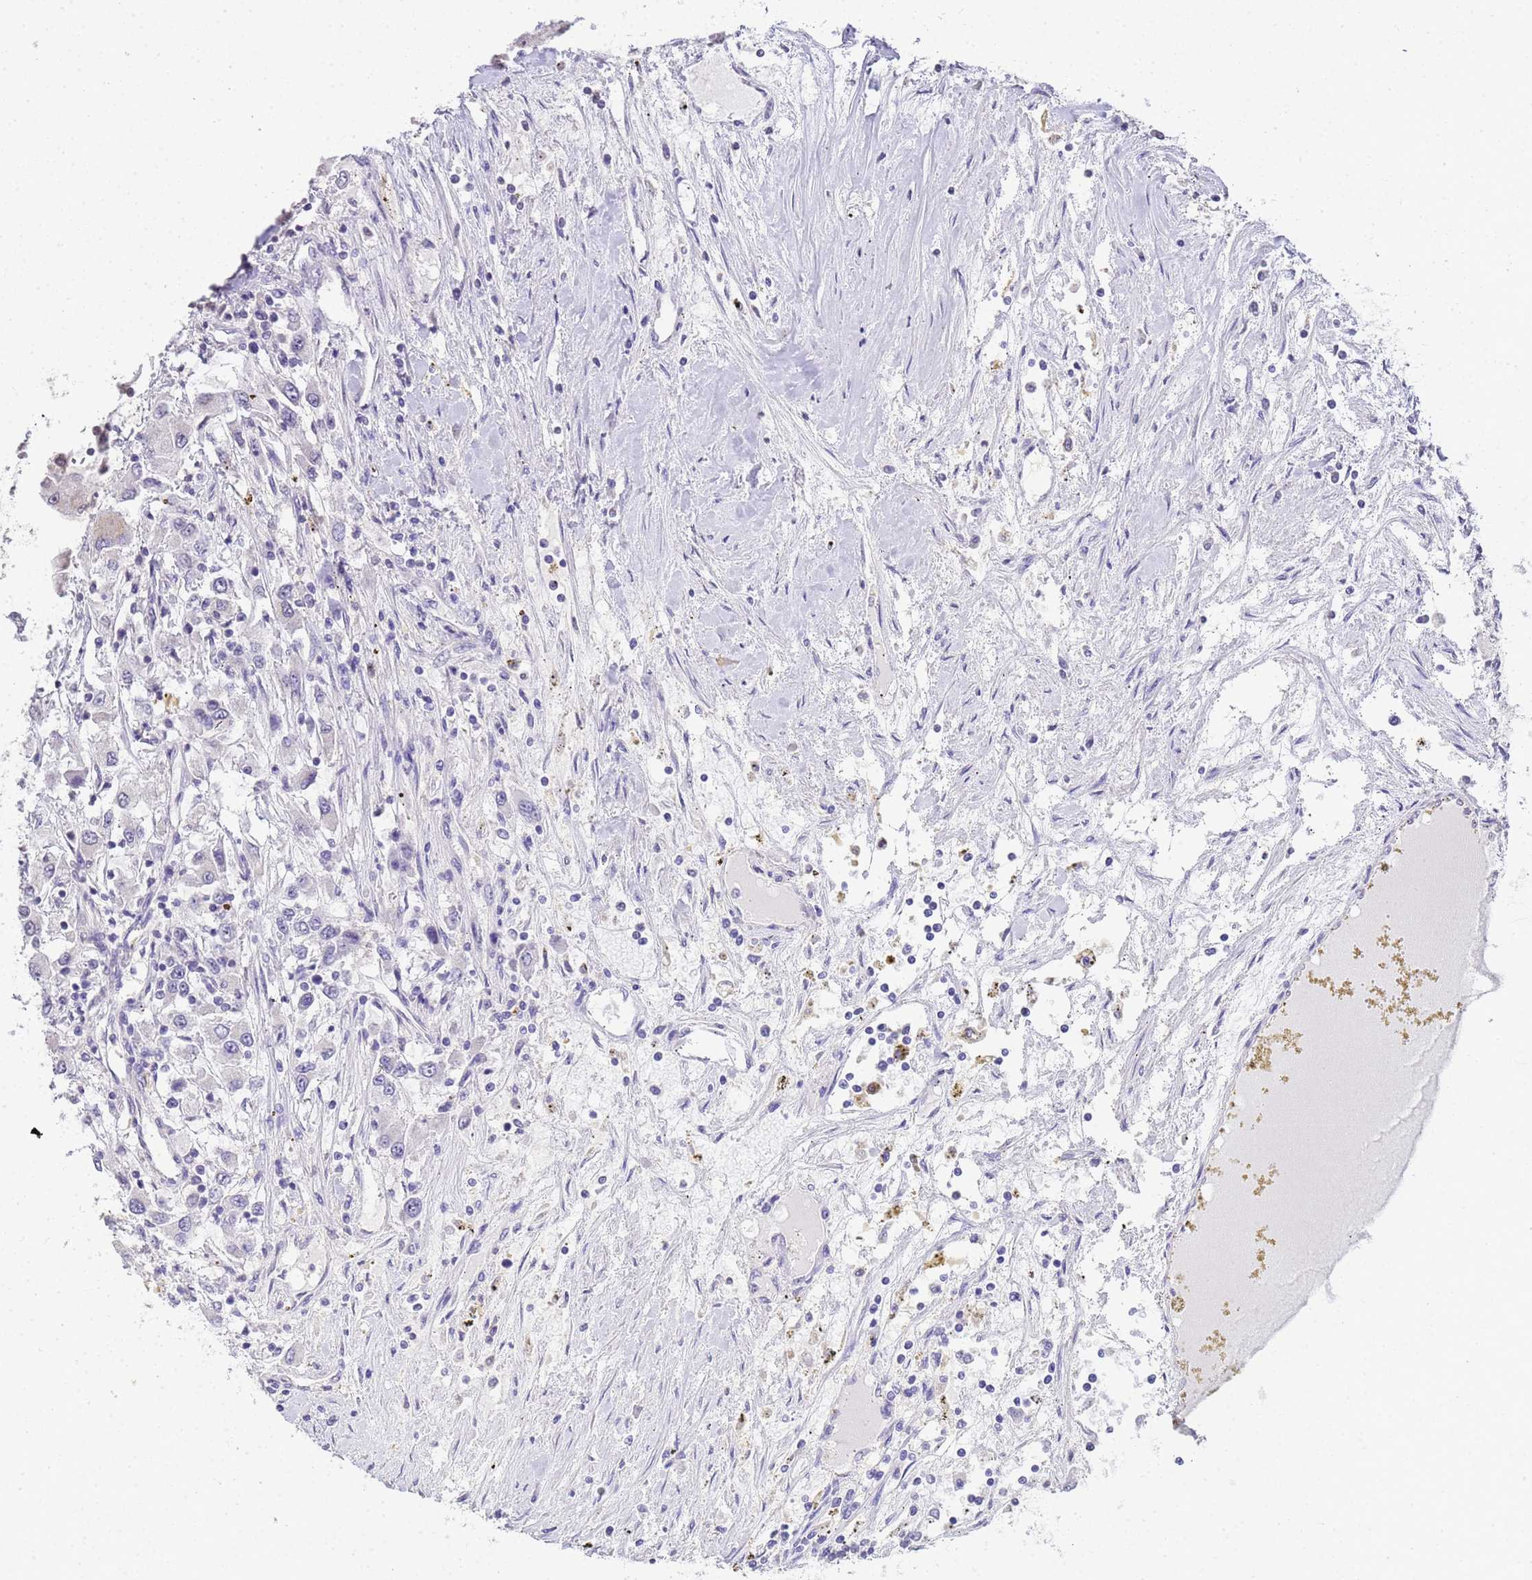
{"staining": {"intensity": "negative", "quantity": "none", "location": "none"}, "tissue": "renal cancer", "cell_type": "Tumor cells", "image_type": "cancer", "snomed": [{"axis": "morphology", "description": "Adenocarcinoma, NOS"}, {"axis": "topography", "description": "Kidney"}], "caption": "Image shows no significant protein expression in tumor cells of renal cancer (adenocarcinoma). (DAB (3,3'-diaminobenzidine) immunohistochemistry (IHC) with hematoxylin counter stain).", "gene": "MYL7", "patient": {"sex": "female", "age": 67}}